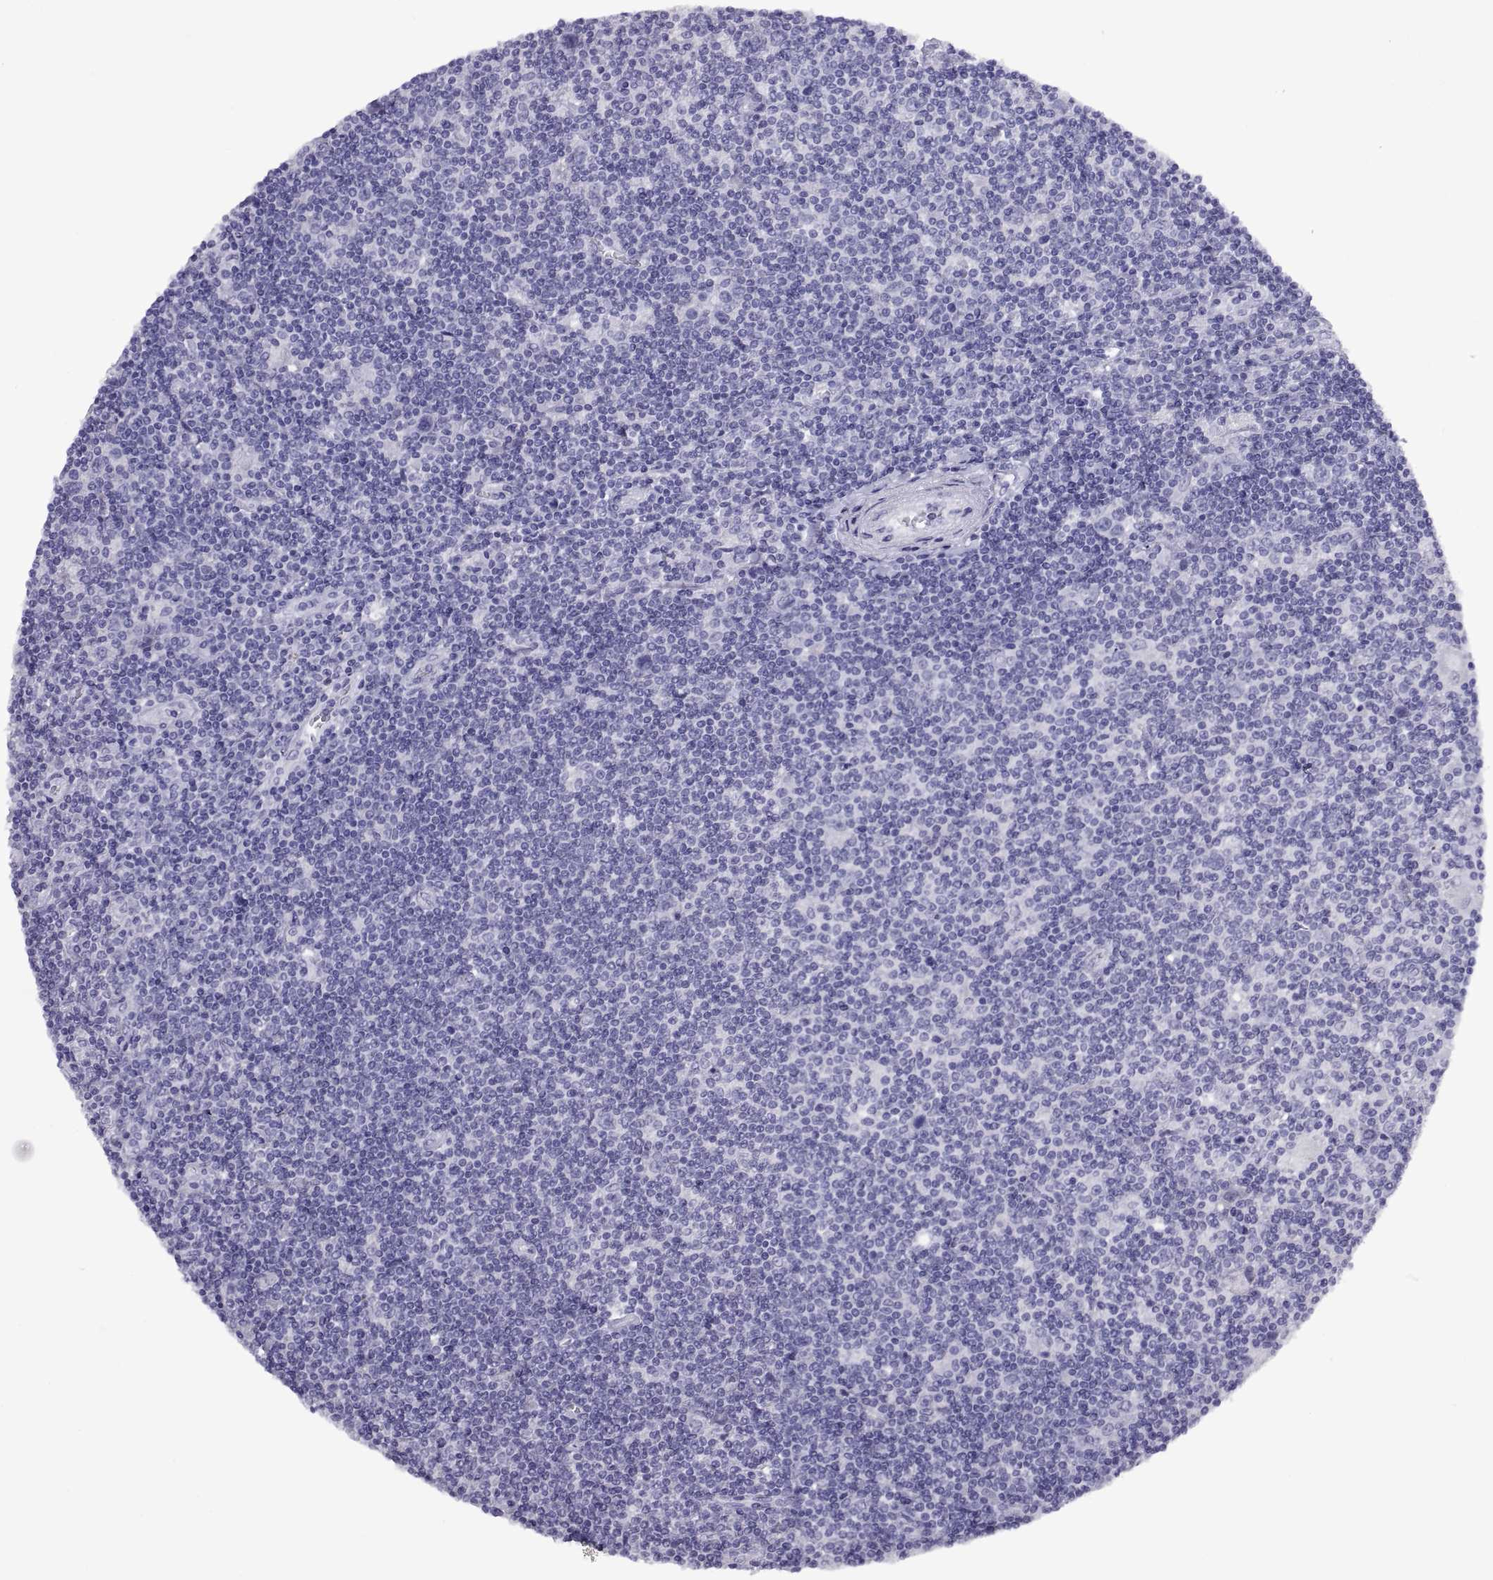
{"staining": {"intensity": "negative", "quantity": "none", "location": "none"}, "tissue": "lymphoma", "cell_type": "Tumor cells", "image_type": "cancer", "snomed": [{"axis": "morphology", "description": "Hodgkin's disease, NOS"}, {"axis": "topography", "description": "Lymph node"}], "caption": "The micrograph shows no significant expression in tumor cells of Hodgkin's disease.", "gene": "RGS20", "patient": {"sex": "male", "age": 40}}